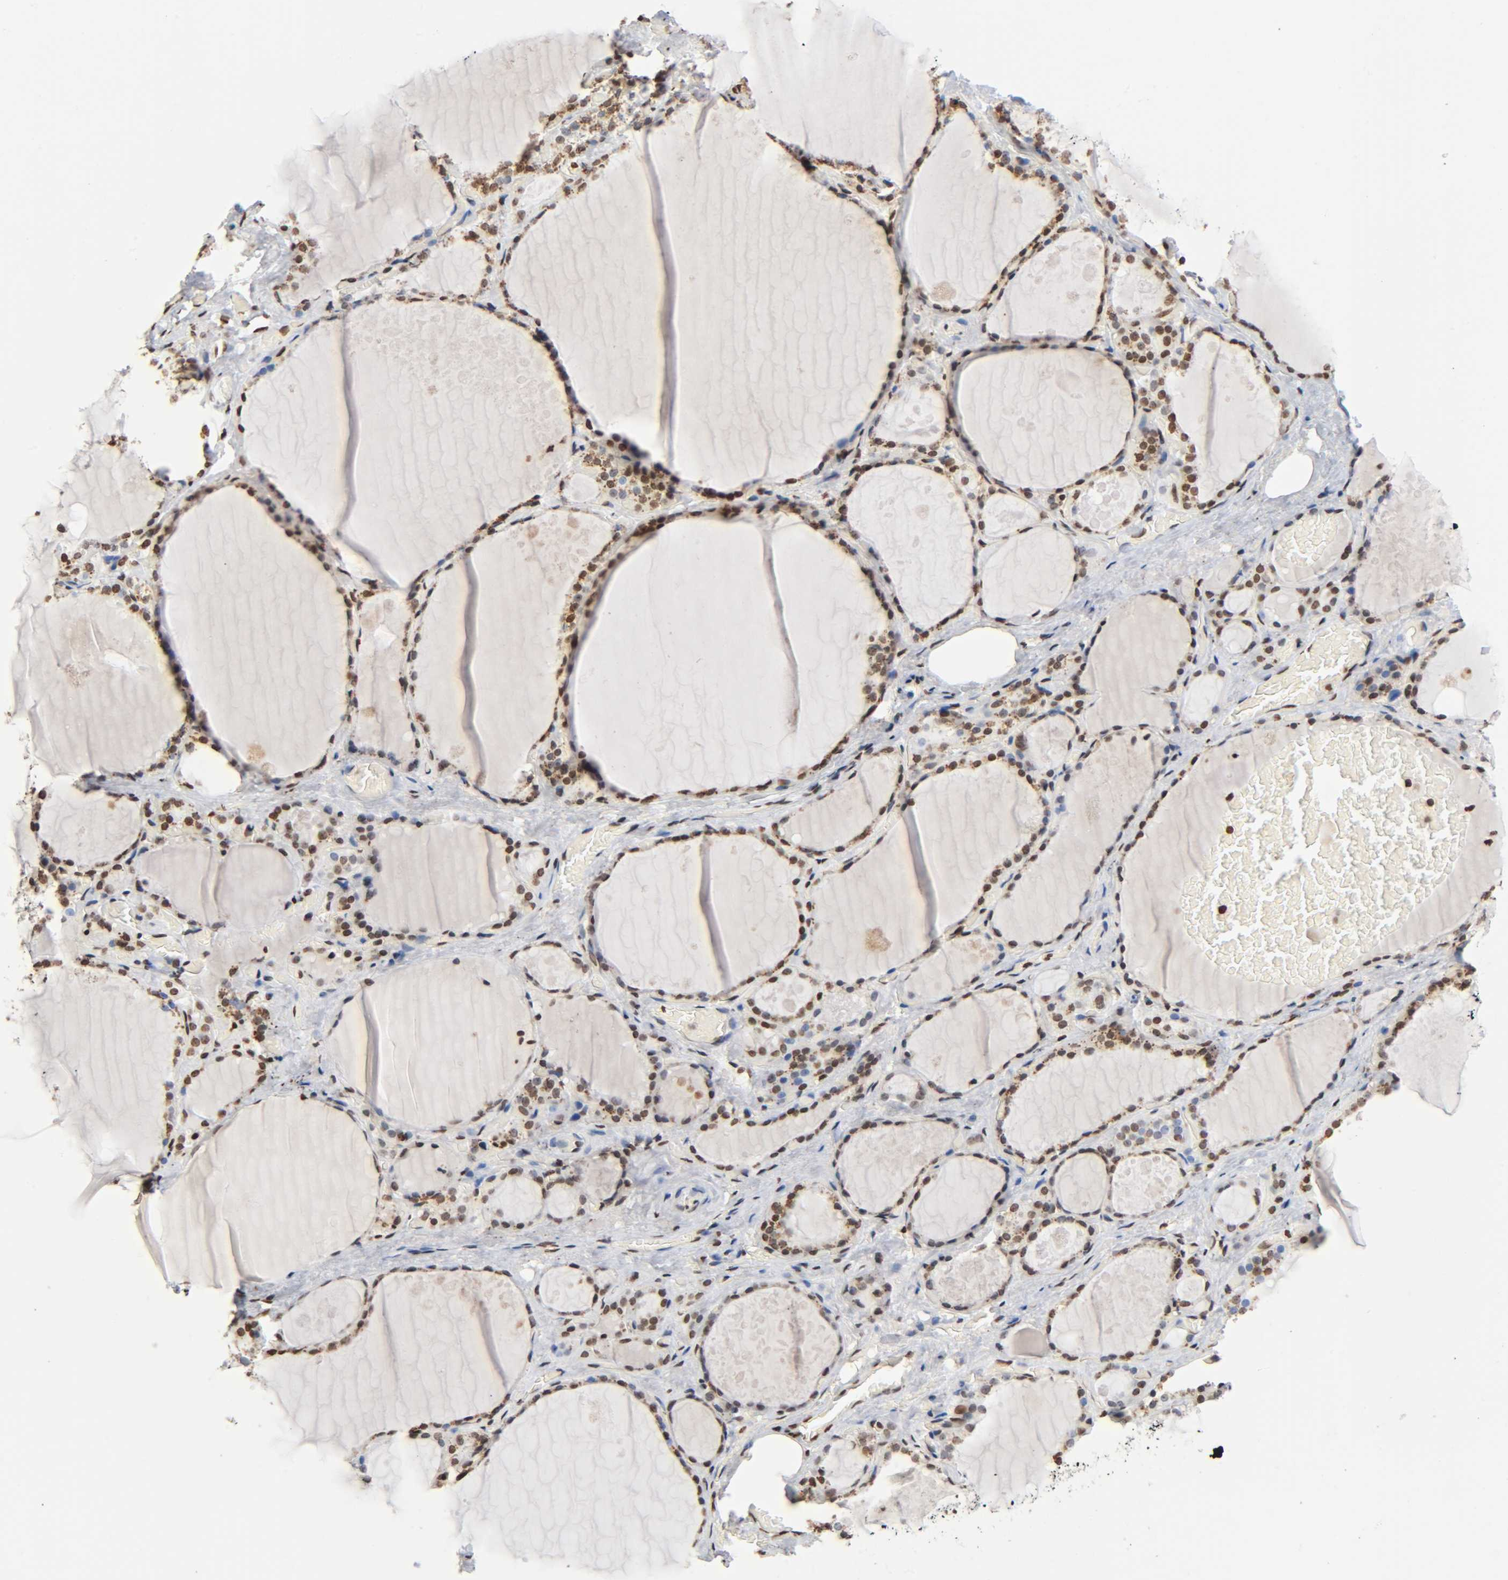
{"staining": {"intensity": "strong", "quantity": ">75%", "location": "nuclear"}, "tissue": "thyroid gland", "cell_type": "Glandular cells", "image_type": "normal", "snomed": [{"axis": "morphology", "description": "Normal tissue, NOS"}, {"axis": "topography", "description": "Thyroid gland"}], "caption": "DAB immunohistochemical staining of unremarkable human thyroid gland exhibits strong nuclear protein staining in about >75% of glandular cells.", "gene": "HOXA6", "patient": {"sex": "male", "age": 61}}